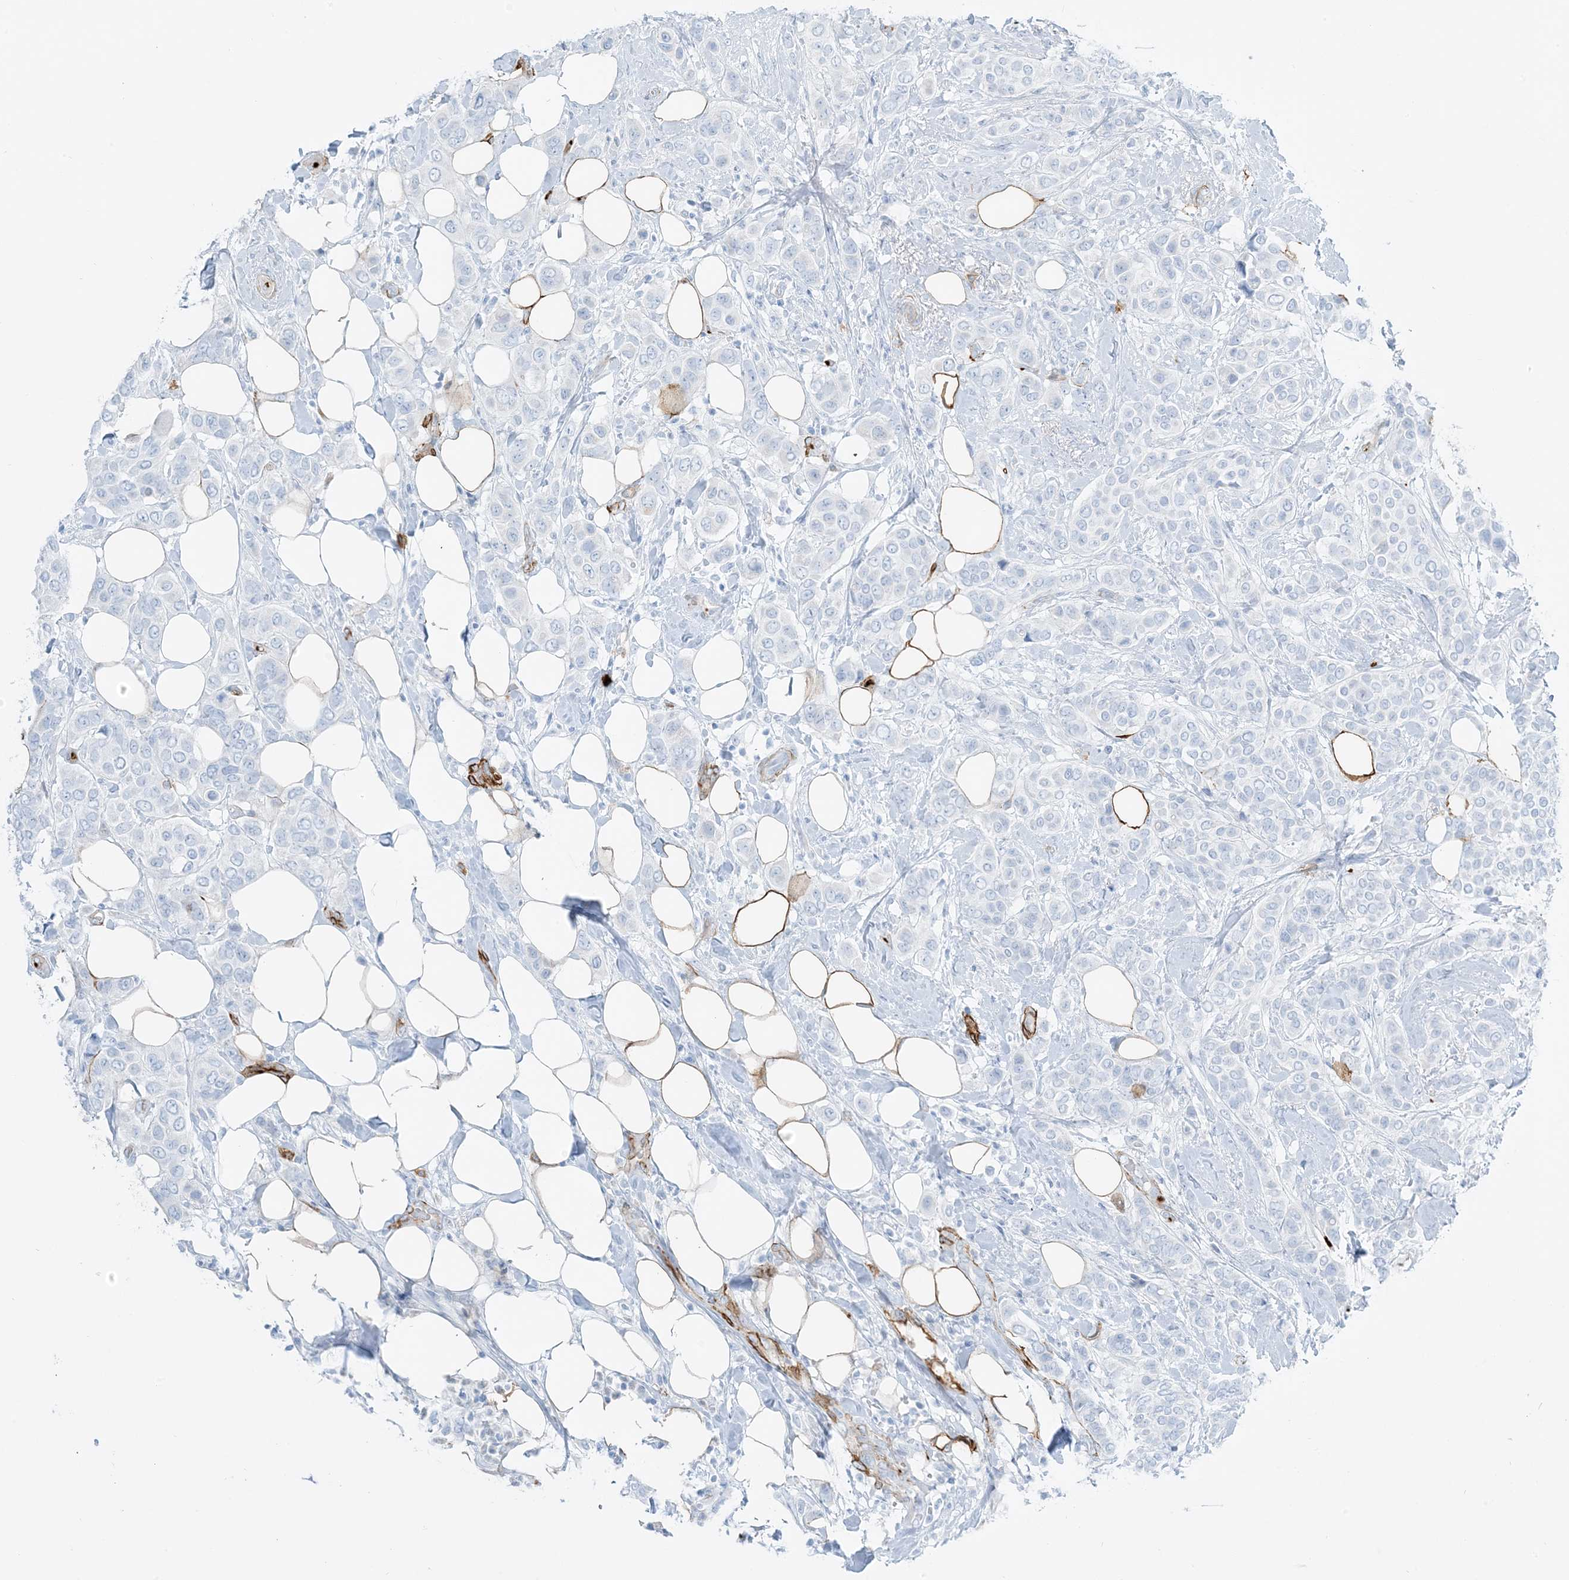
{"staining": {"intensity": "negative", "quantity": "none", "location": "none"}, "tissue": "breast cancer", "cell_type": "Tumor cells", "image_type": "cancer", "snomed": [{"axis": "morphology", "description": "Lobular carcinoma"}, {"axis": "topography", "description": "Breast"}], "caption": "A high-resolution histopathology image shows immunohistochemistry (IHC) staining of lobular carcinoma (breast), which exhibits no significant positivity in tumor cells.", "gene": "EPS8L3", "patient": {"sex": "female", "age": 51}}